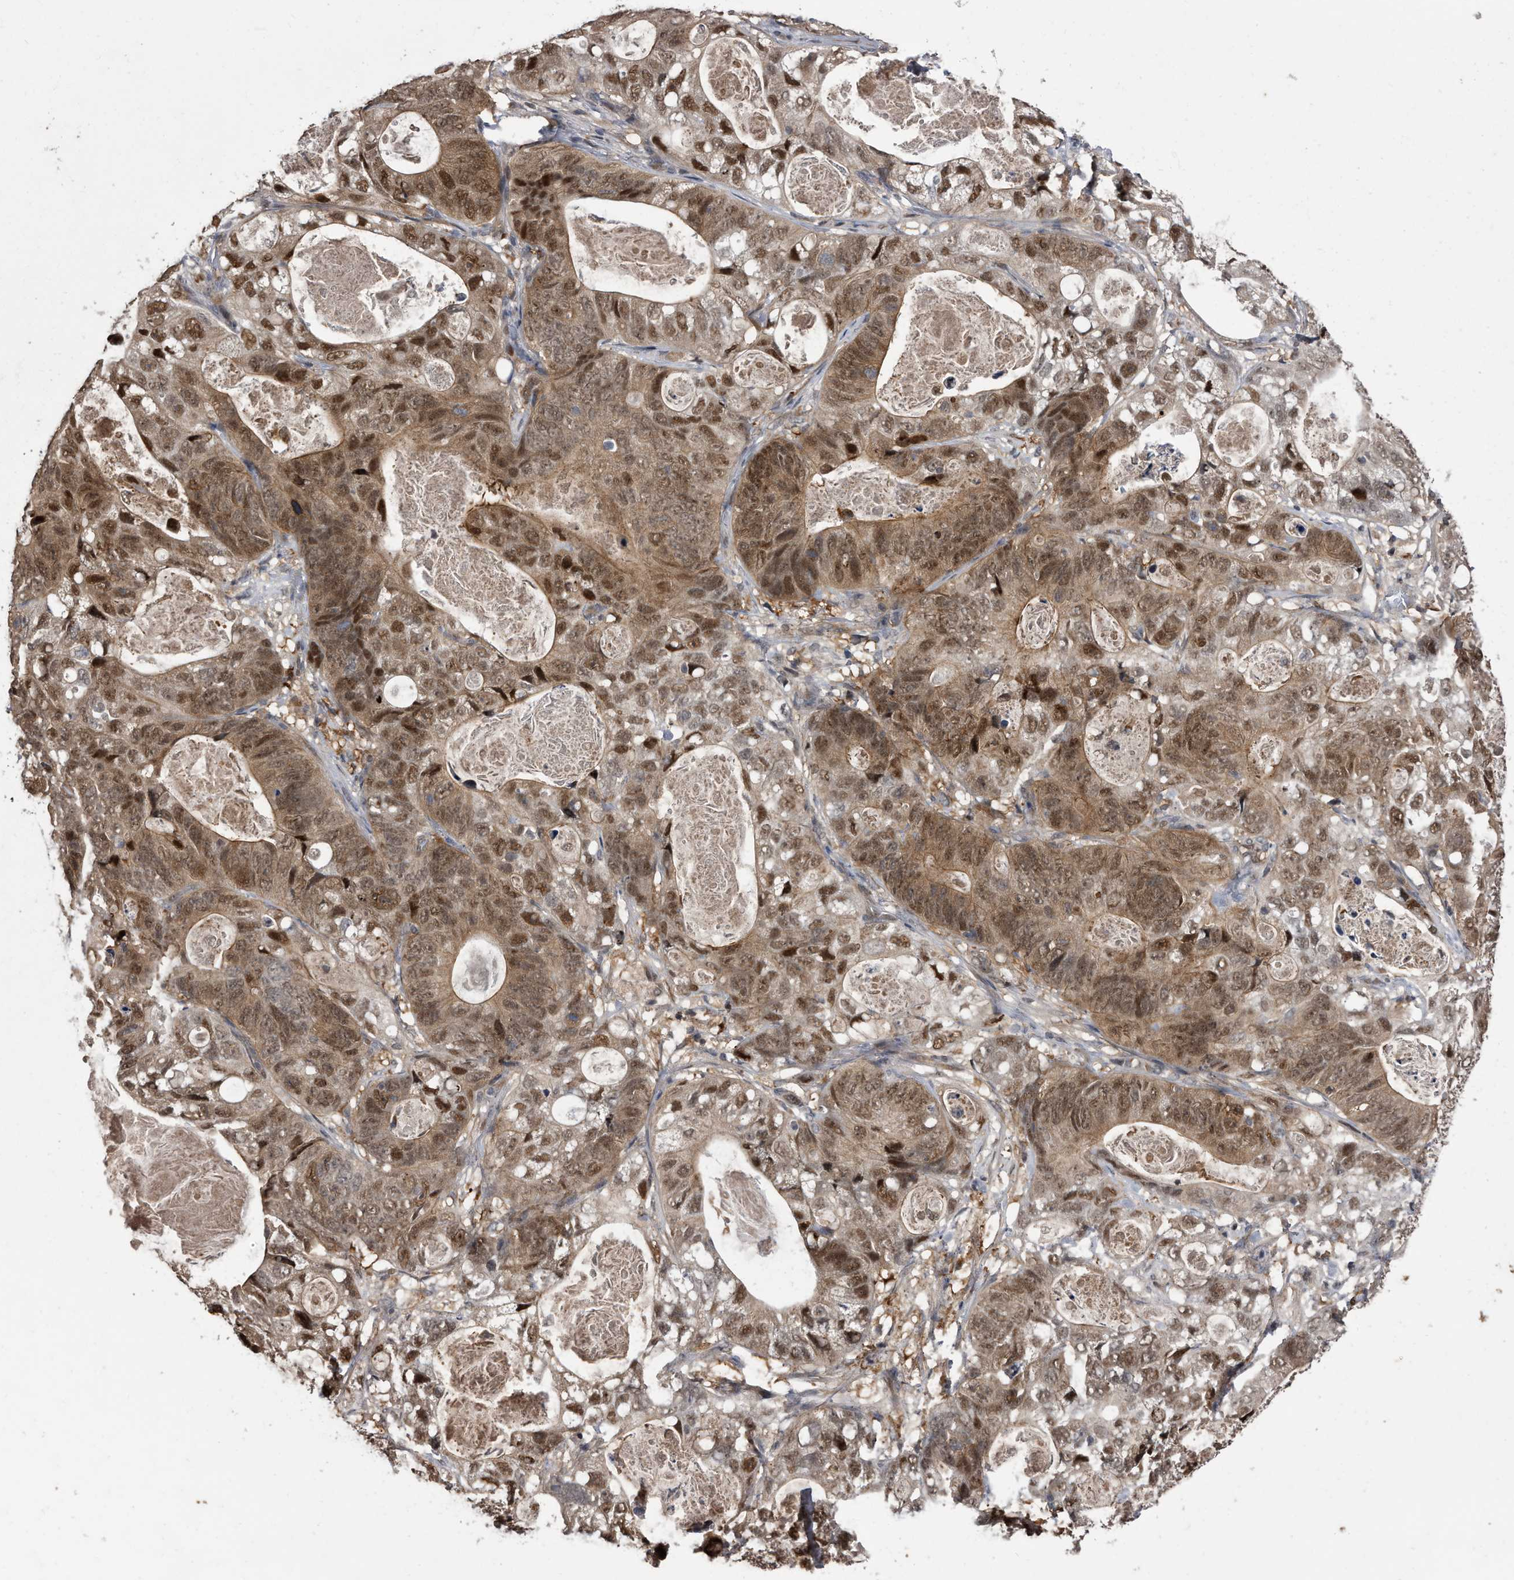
{"staining": {"intensity": "moderate", "quantity": ">75%", "location": "cytoplasmic/membranous,nuclear"}, "tissue": "stomach cancer", "cell_type": "Tumor cells", "image_type": "cancer", "snomed": [{"axis": "morphology", "description": "Normal tissue, NOS"}, {"axis": "morphology", "description": "Adenocarcinoma, NOS"}, {"axis": "topography", "description": "Stomach"}], "caption": "The micrograph shows a brown stain indicating the presence of a protein in the cytoplasmic/membranous and nuclear of tumor cells in stomach cancer.", "gene": "RAD23B", "patient": {"sex": "female", "age": 89}}